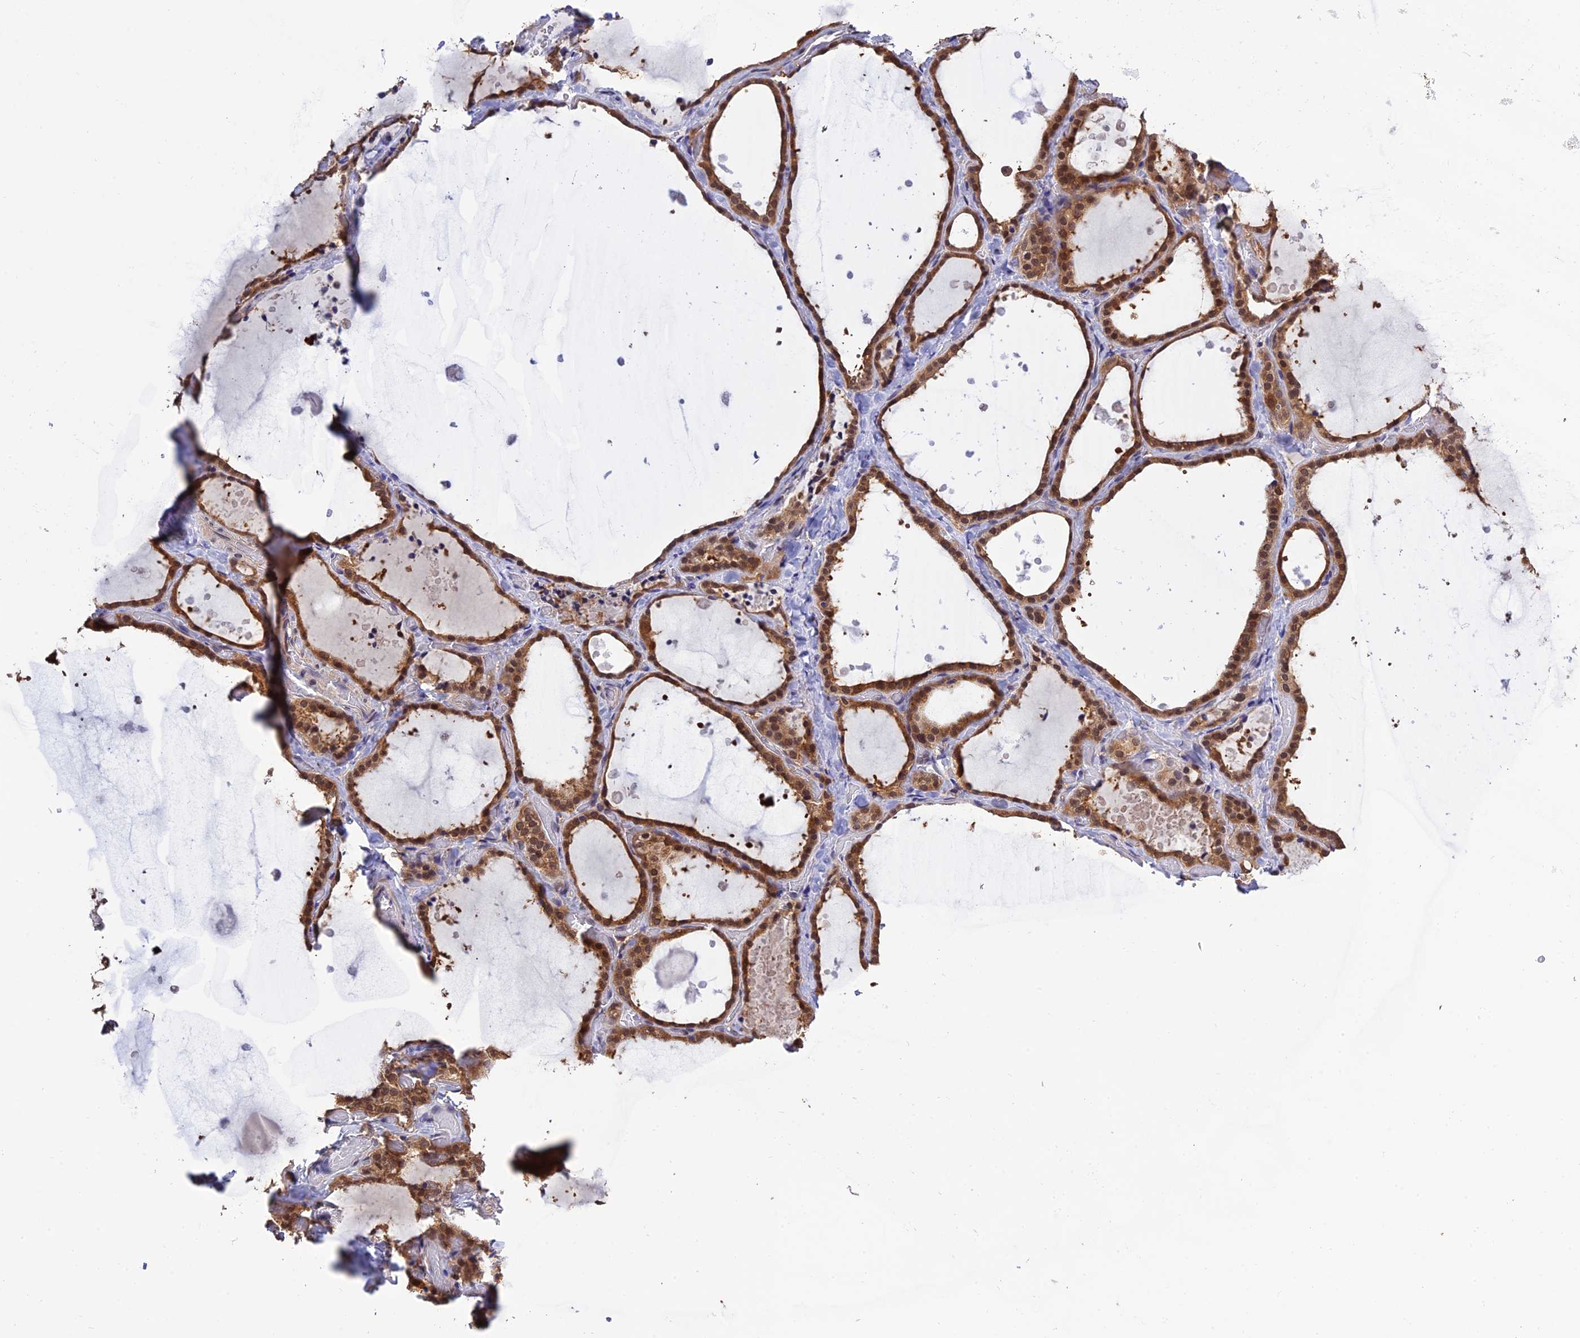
{"staining": {"intensity": "moderate", "quantity": ">75%", "location": "cytoplasmic/membranous,nuclear"}, "tissue": "thyroid gland", "cell_type": "Glandular cells", "image_type": "normal", "snomed": [{"axis": "morphology", "description": "Normal tissue, NOS"}, {"axis": "topography", "description": "Thyroid gland"}], "caption": "Protein staining displays moderate cytoplasmic/membranous,nuclear staining in approximately >75% of glandular cells in unremarkable thyroid gland. (DAB (3,3'-diaminobenzidine) IHC, brown staining for protein, blue staining for nuclei).", "gene": "MNS1", "patient": {"sex": "female", "age": 44}}